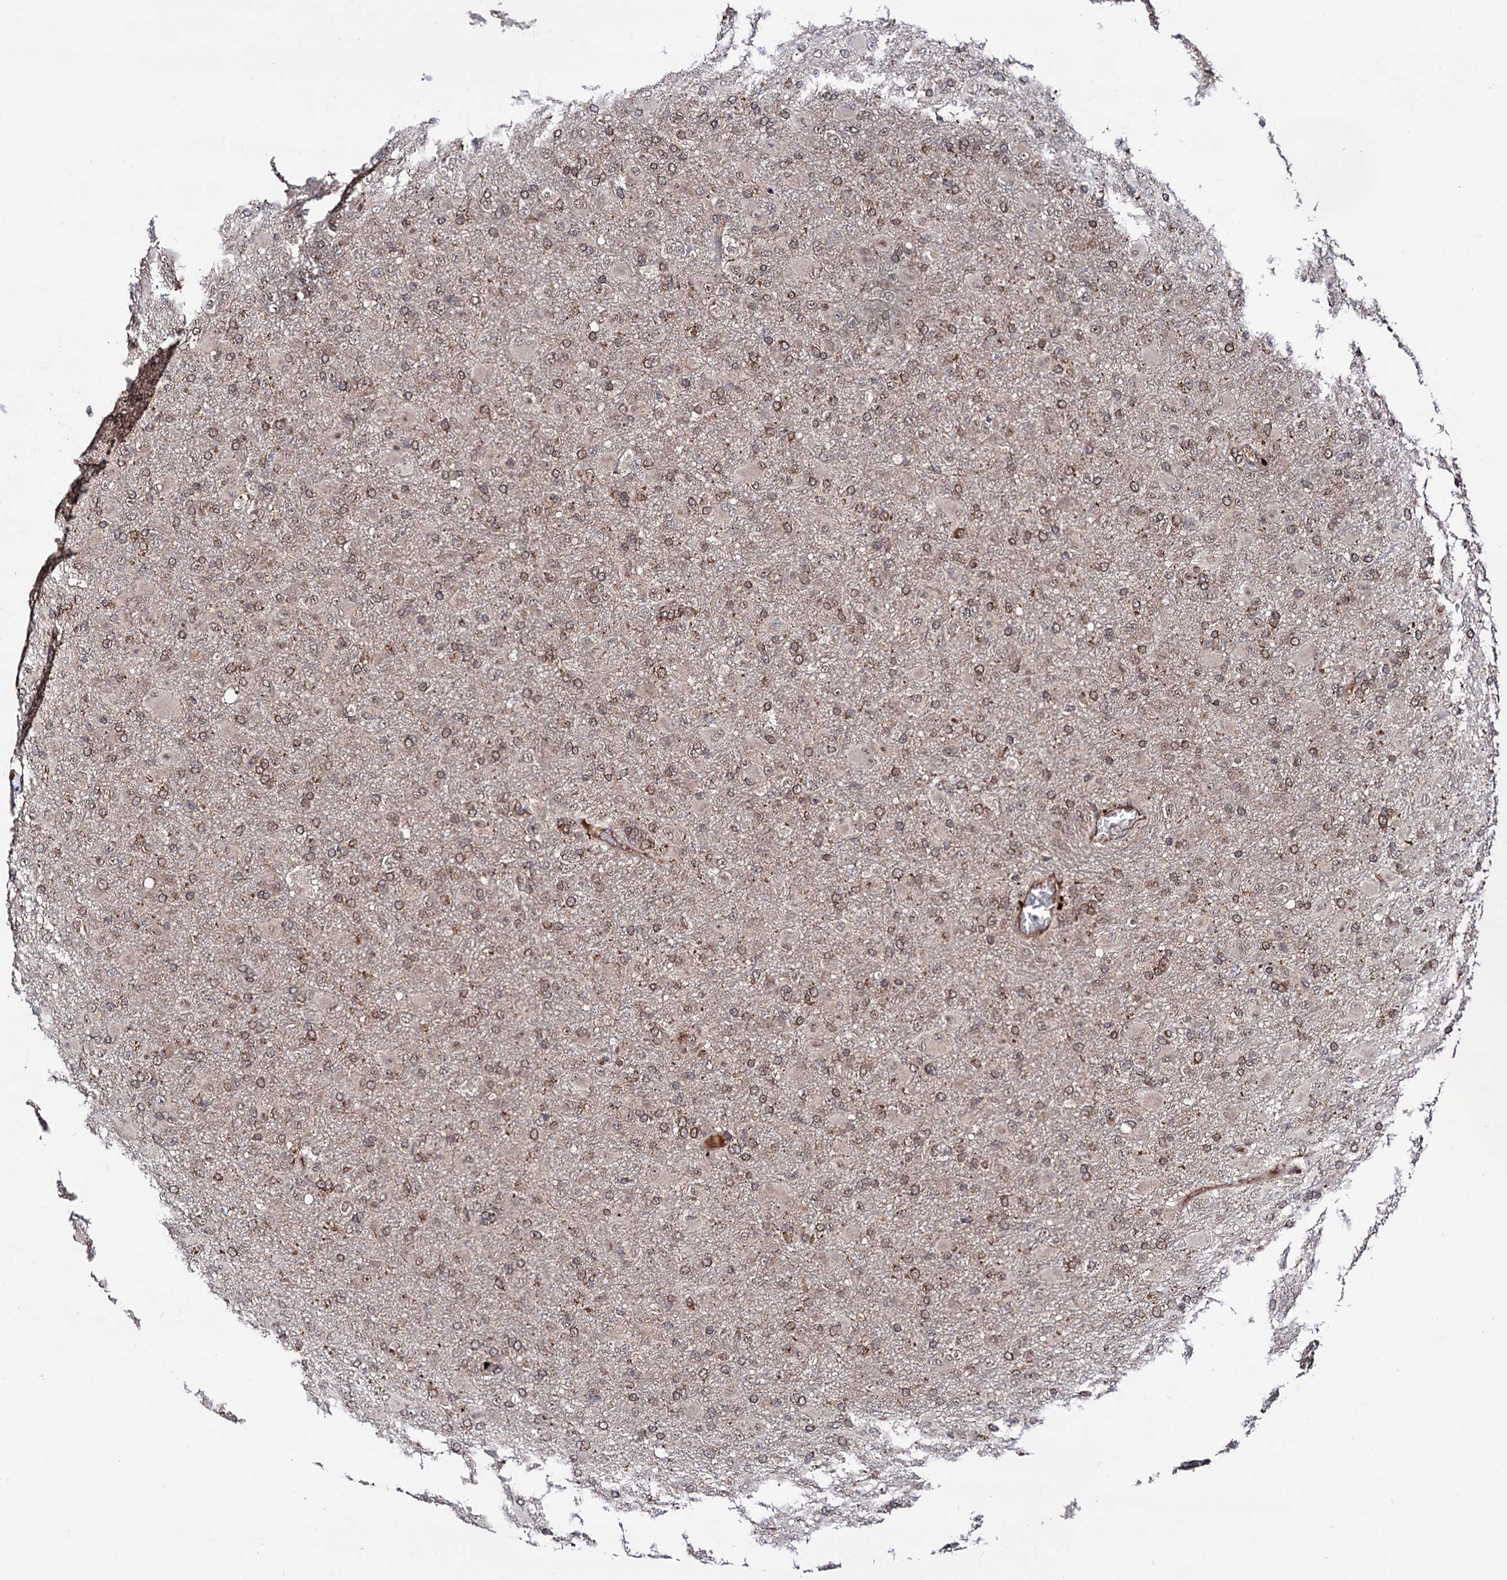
{"staining": {"intensity": "moderate", "quantity": ">75%", "location": "cytoplasmic/membranous"}, "tissue": "glioma", "cell_type": "Tumor cells", "image_type": "cancer", "snomed": [{"axis": "morphology", "description": "Glioma, malignant, Low grade"}, {"axis": "topography", "description": "Brain"}], "caption": "IHC image of neoplastic tissue: human malignant glioma (low-grade) stained using IHC exhibits medium levels of moderate protein expression localized specifically in the cytoplasmic/membranous of tumor cells, appearing as a cytoplasmic/membranous brown color.", "gene": "MICAL2", "patient": {"sex": "male", "age": 65}}